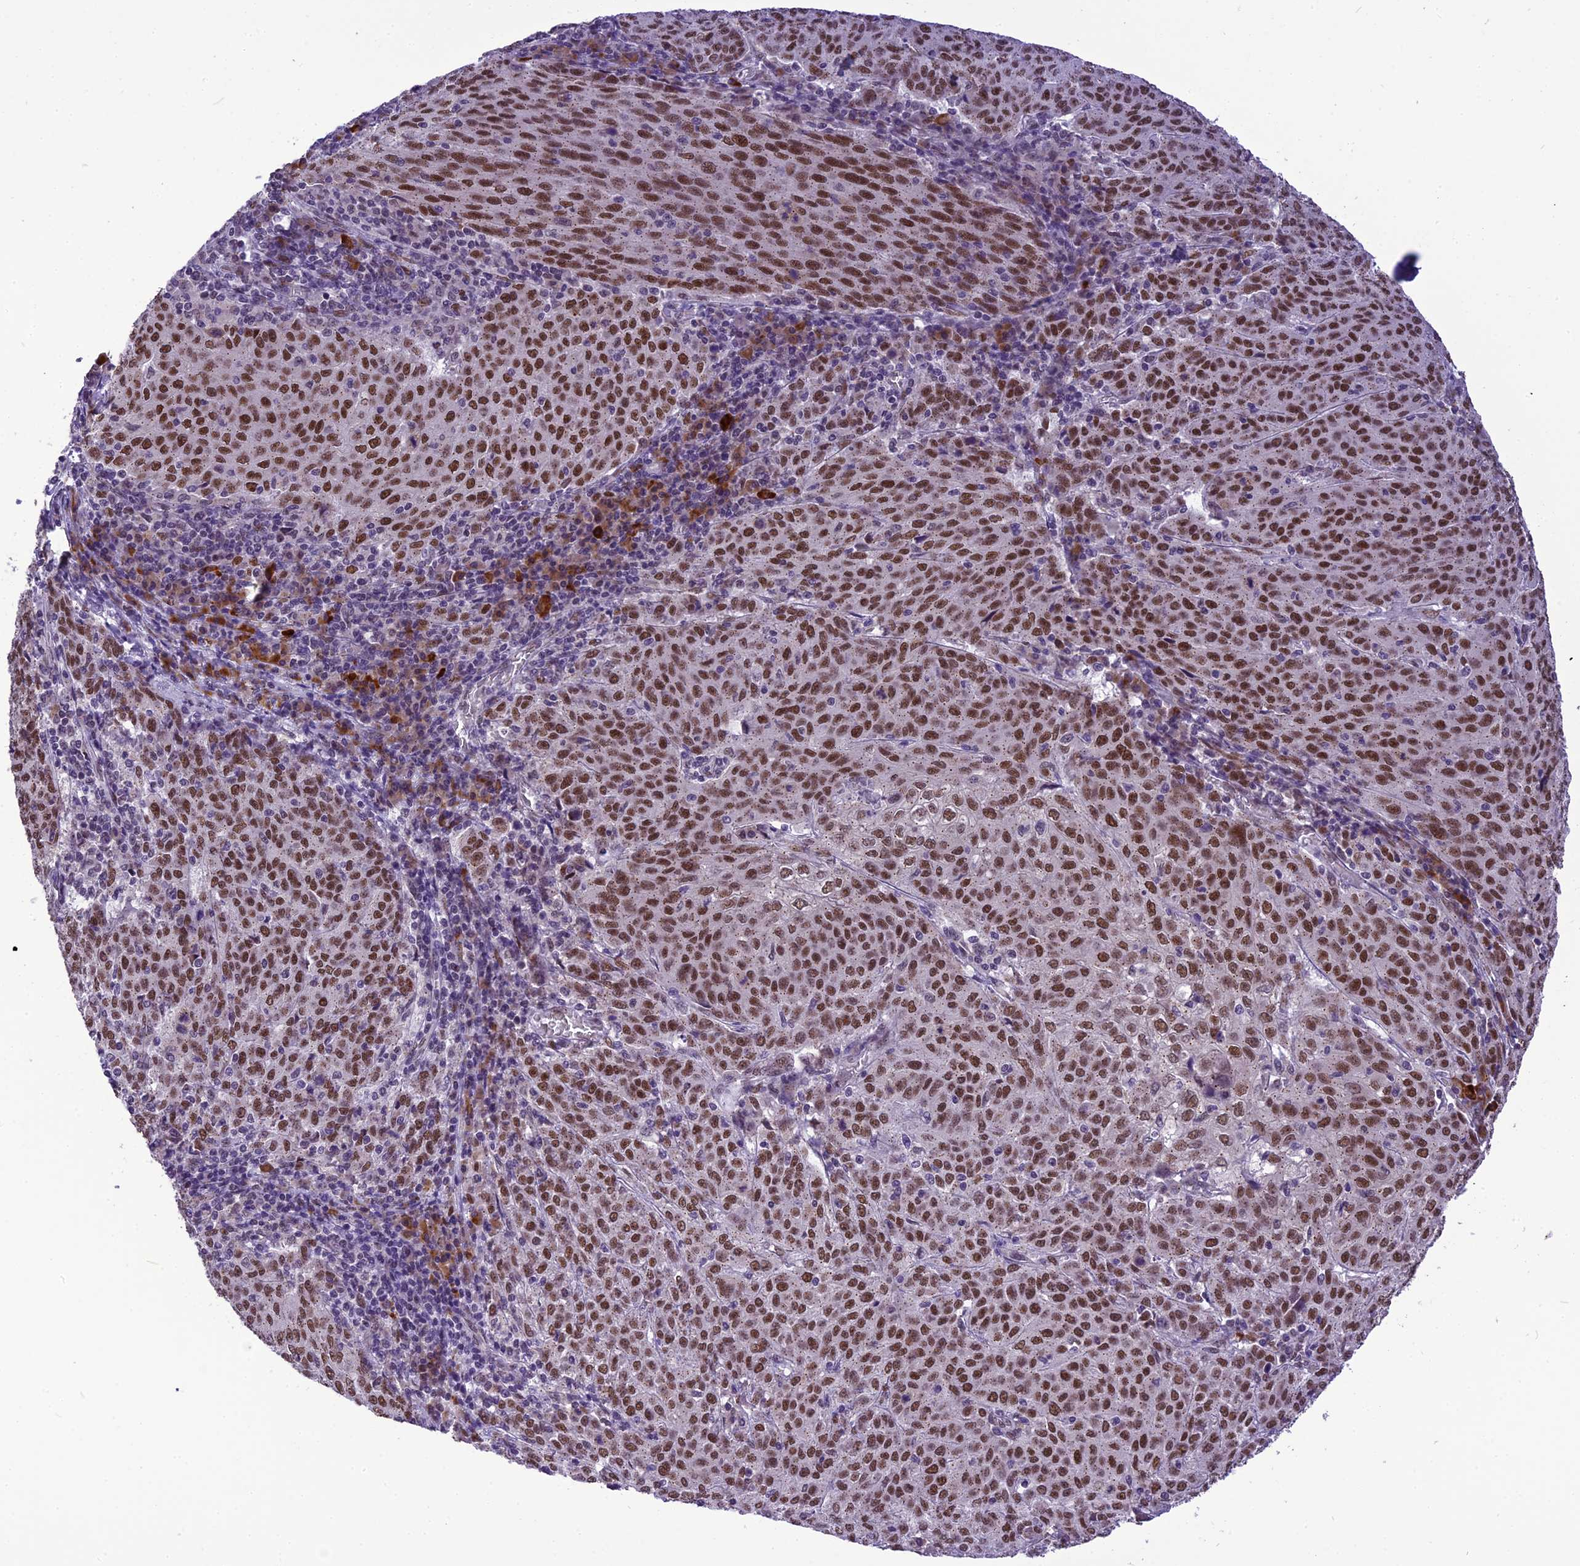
{"staining": {"intensity": "strong", "quantity": ">75%", "location": "nuclear"}, "tissue": "cervical cancer", "cell_type": "Tumor cells", "image_type": "cancer", "snomed": [{"axis": "morphology", "description": "Squamous cell carcinoma, NOS"}, {"axis": "topography", "description": "Cervix"}], "caption": "Brown immunohistochemical staining in cervical squamous cell carcinoma exhibits strong nuclear expression in about >75% of tumor cells.", "gene": "IRF2BP1", "patient": {"sex": "female", "age": 46}}